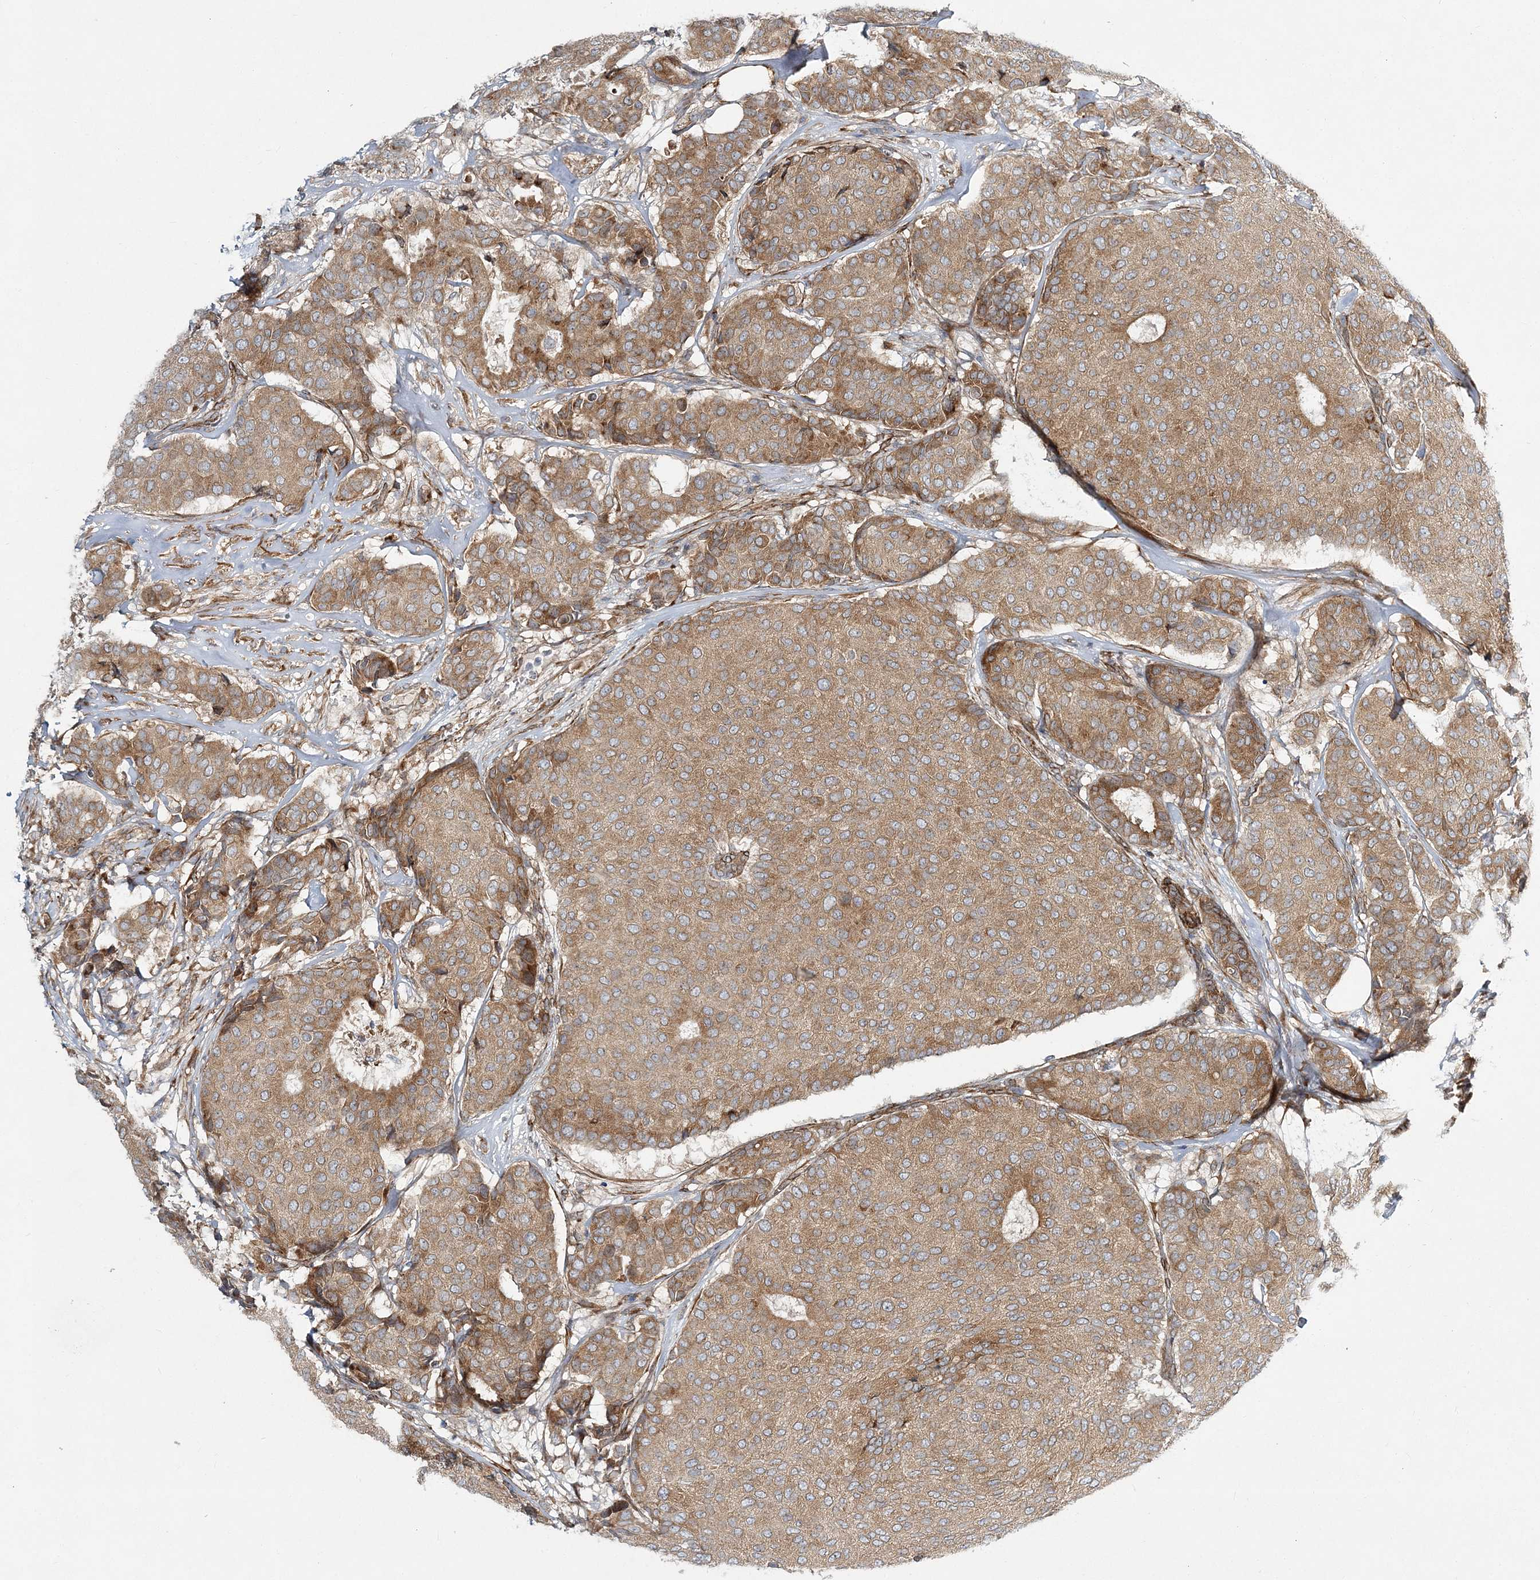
{"staining": {"intensity": "moderate", "quantity": ">75%", "location": "cytoplasmic/membranous"}, "tissue": "breast cancer", "cell_type": "Tumor cells", "image_type": "cancer", "snomed": [{"axis": "morphology", "description": "Duct carcinoma"}, {"axis": "topography", "description": "Breast"}], "caption": "Protein expression by immunohistochemistry reveals moderate cytoplasmic/membranous positivity in approximately >75% of tumor cells in breast intraductal carcinoma. The staining was performed using DAB to visualize the protein expression in brown, while the nuclei were stained in blue with hematoxylin (Magnification: 20x).", "gene": "NBAS", "patient": {"sex": "female", "age": 75}}